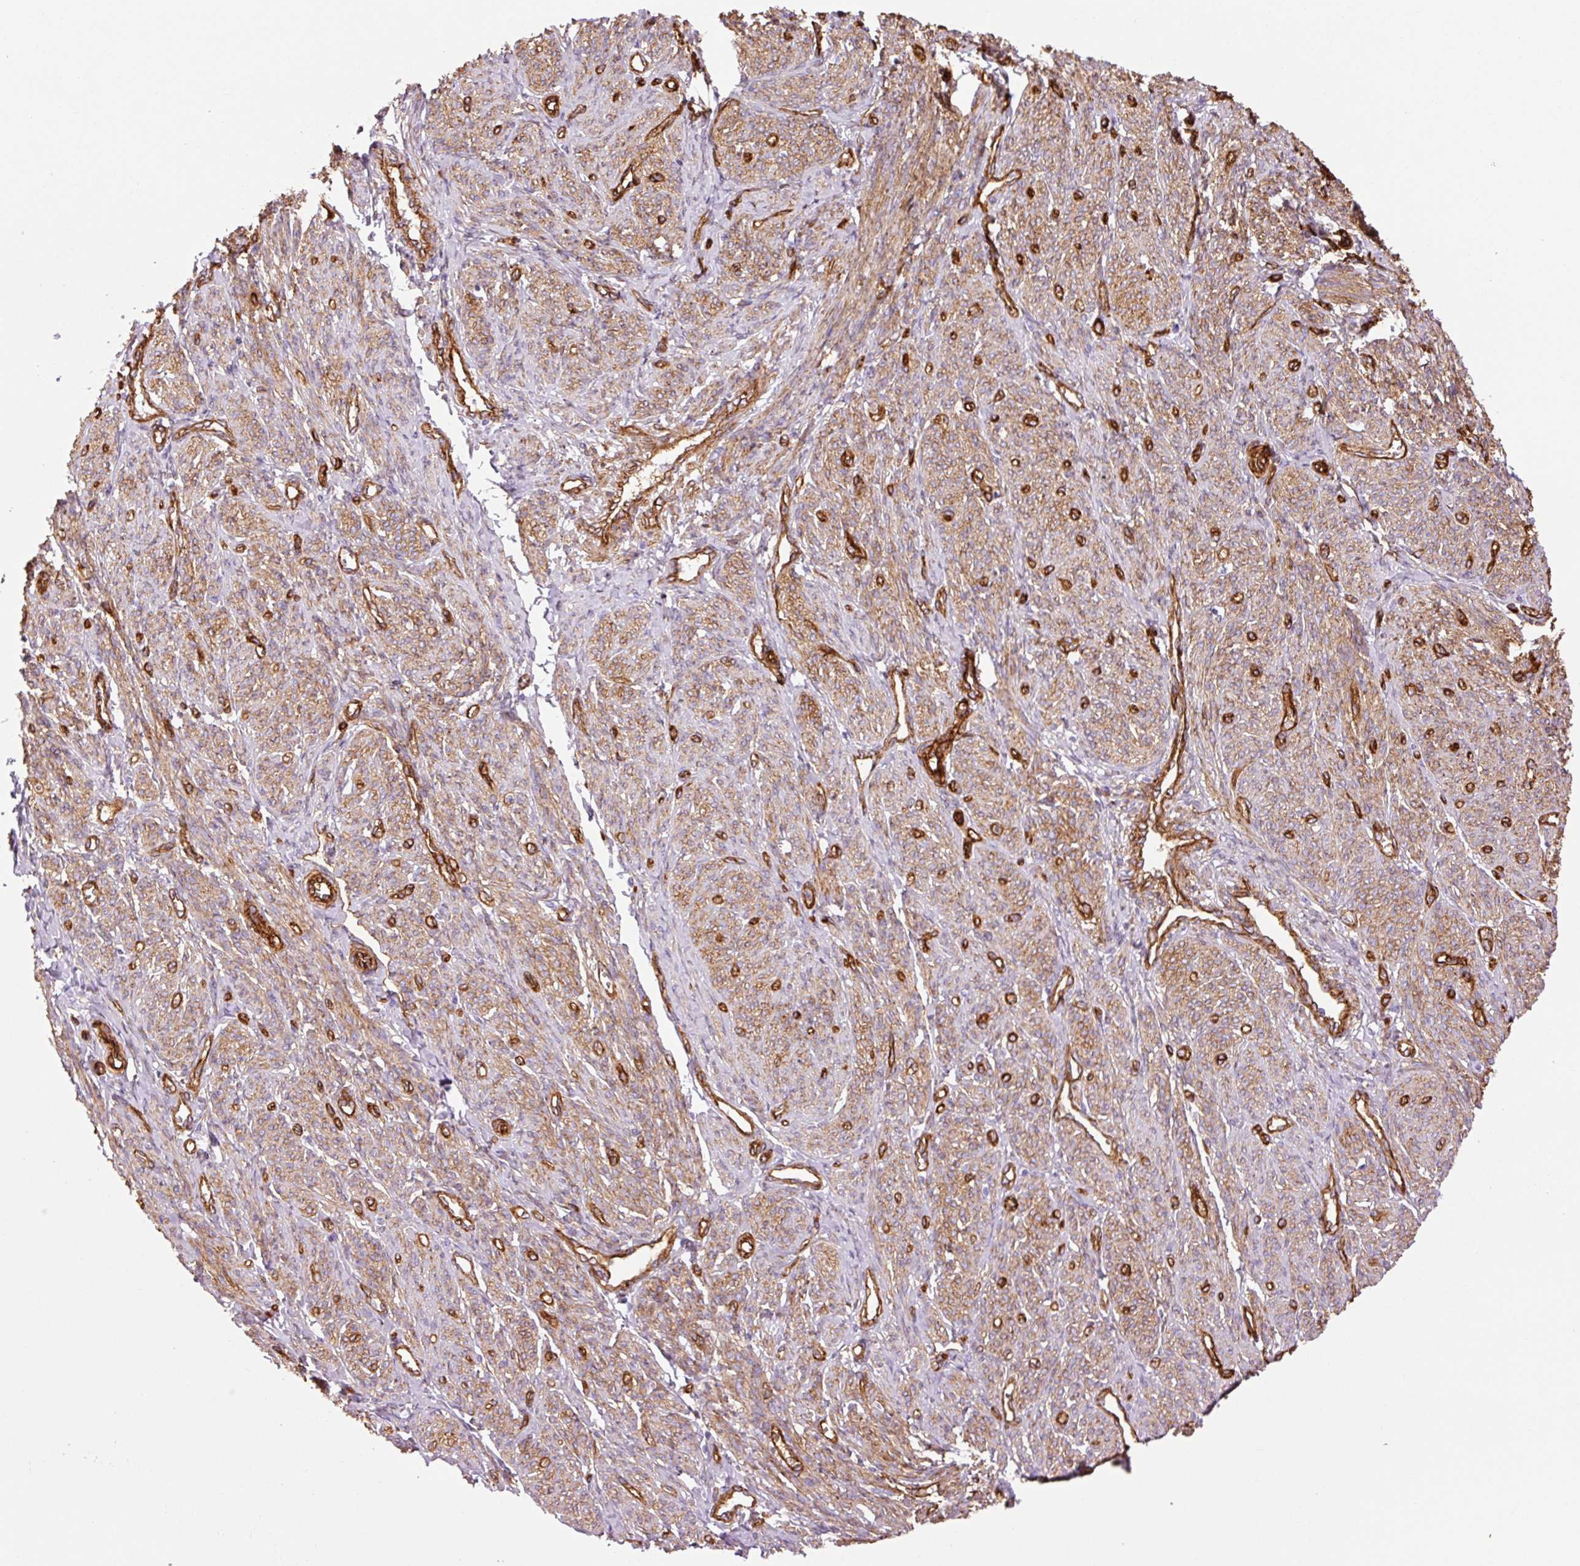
{"staining": {"intensity": "moderate", "quantity": ">75%", "location": "cytoplasmic/membranous"}, "tissue": "smooth muscle", "cell_type": "Smooth muscle cells", "image_type": "normal", "snomed": [{"axis": "morphology", "description": "Normal tissue, NOS"}, {"axis": "topography", "description": "Smooth muscle"}], "caption": "IHC image of benign human smooth muscle stained for a protein (brown), which shows medium levels of moderate cytoplasmic/membranous expression in about >75% of smooth muscle cells.", "gene": "CAV1", "patient": {"sex": "female", "age": 65}}